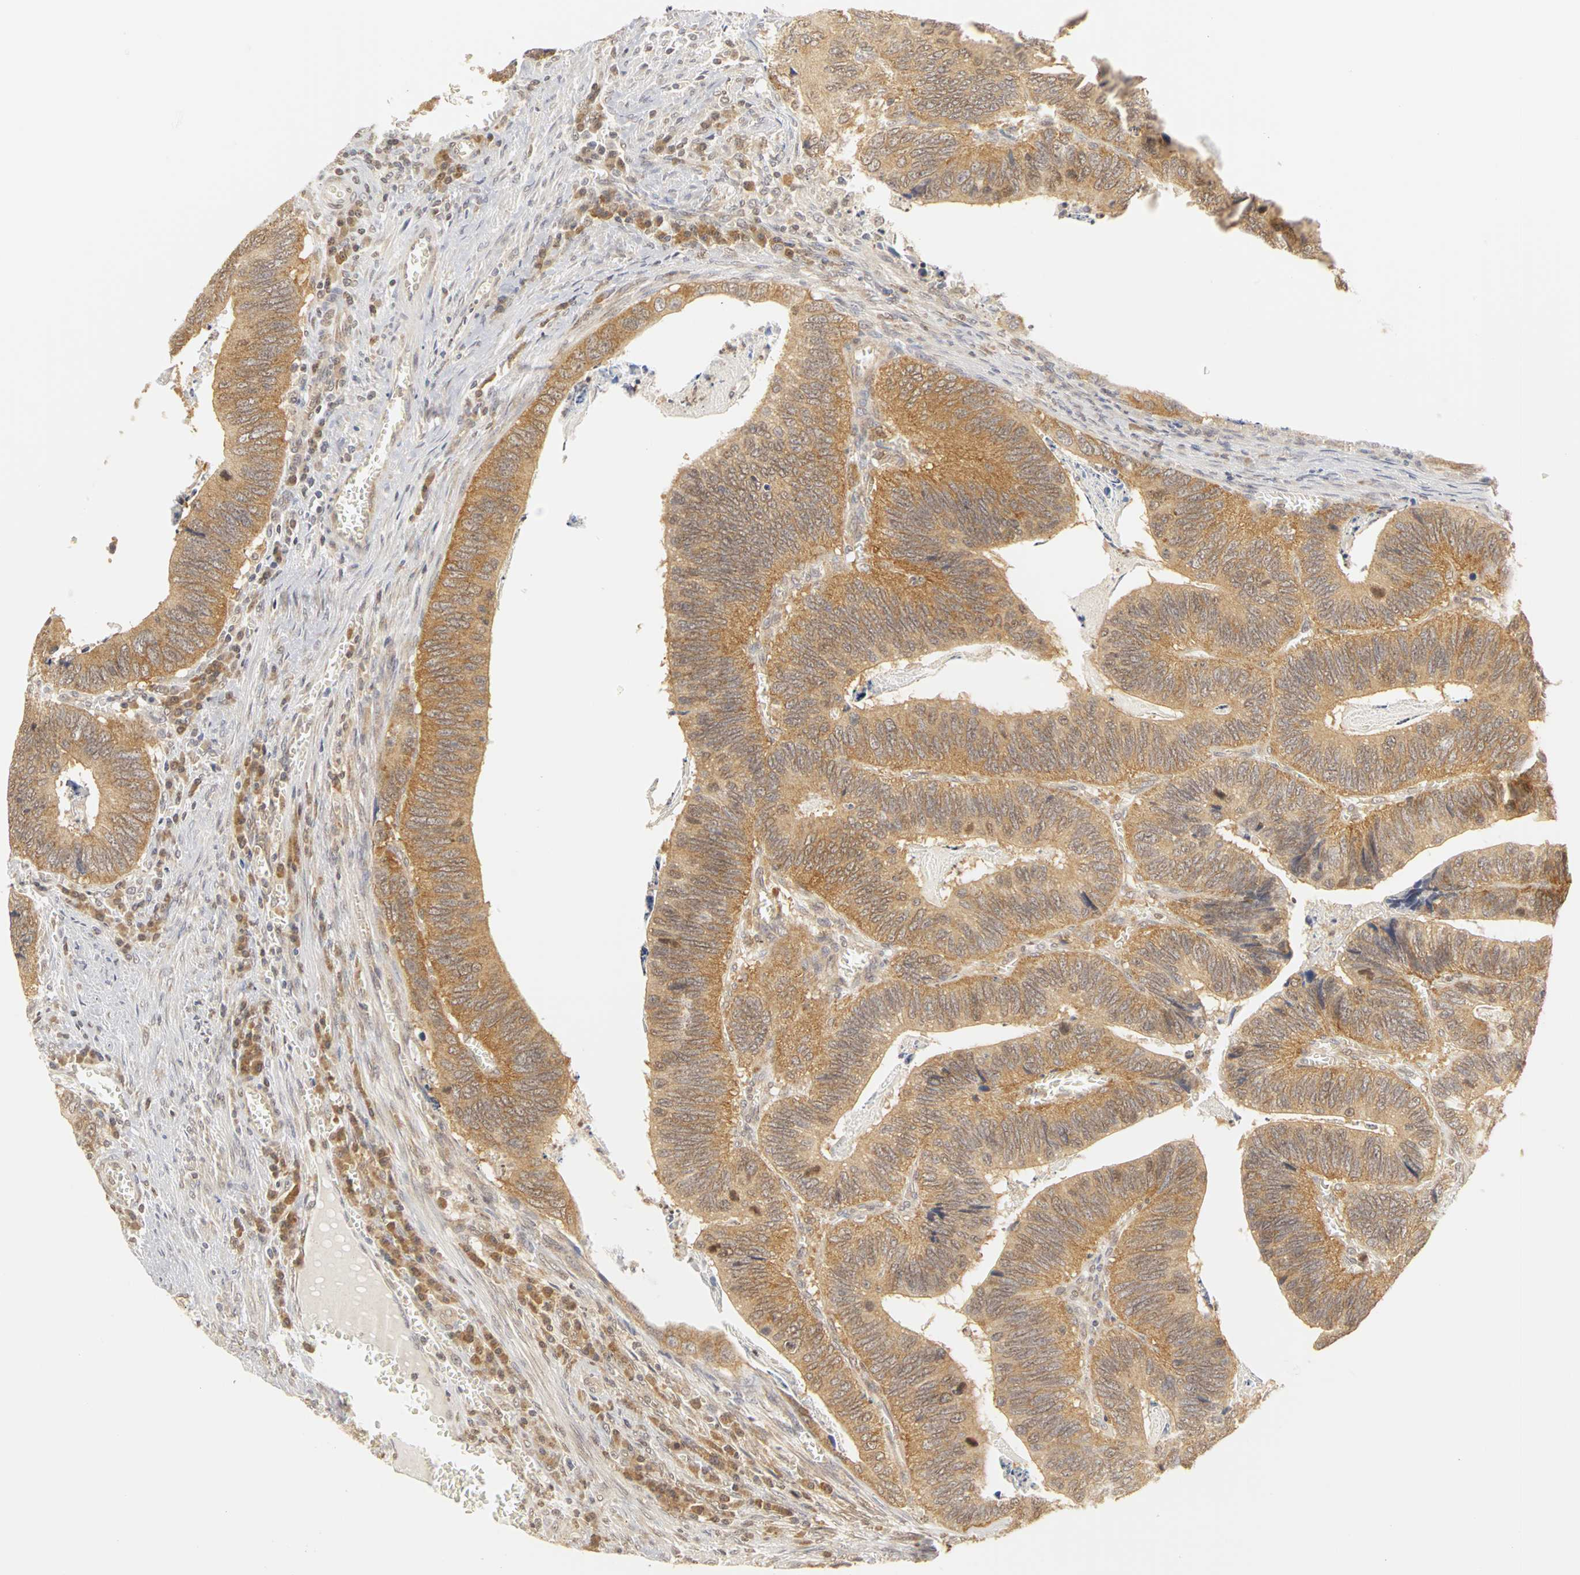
{"staining": {"intensity": "moderate", "quantity": ">75%", "location": "cytoplasmic/membranous"}, "tissue": "colorectal cancer", "cell_type": "Tumor cells", "image_type": "cancer", "snomed": [{"axis": "morphology", "description": "Adenocarcinoma, NOS"}, {"axis": "topography", "description": "Colon"}], "caption": "Immunohistochemical staining of colorectal adenocarcinoma displays medium levels of moderate cytoplasmic/membranous expression in about >75% of tumor cells.", "gene": "IRAK1", "patient": {"sex": "male", "age": 72}}